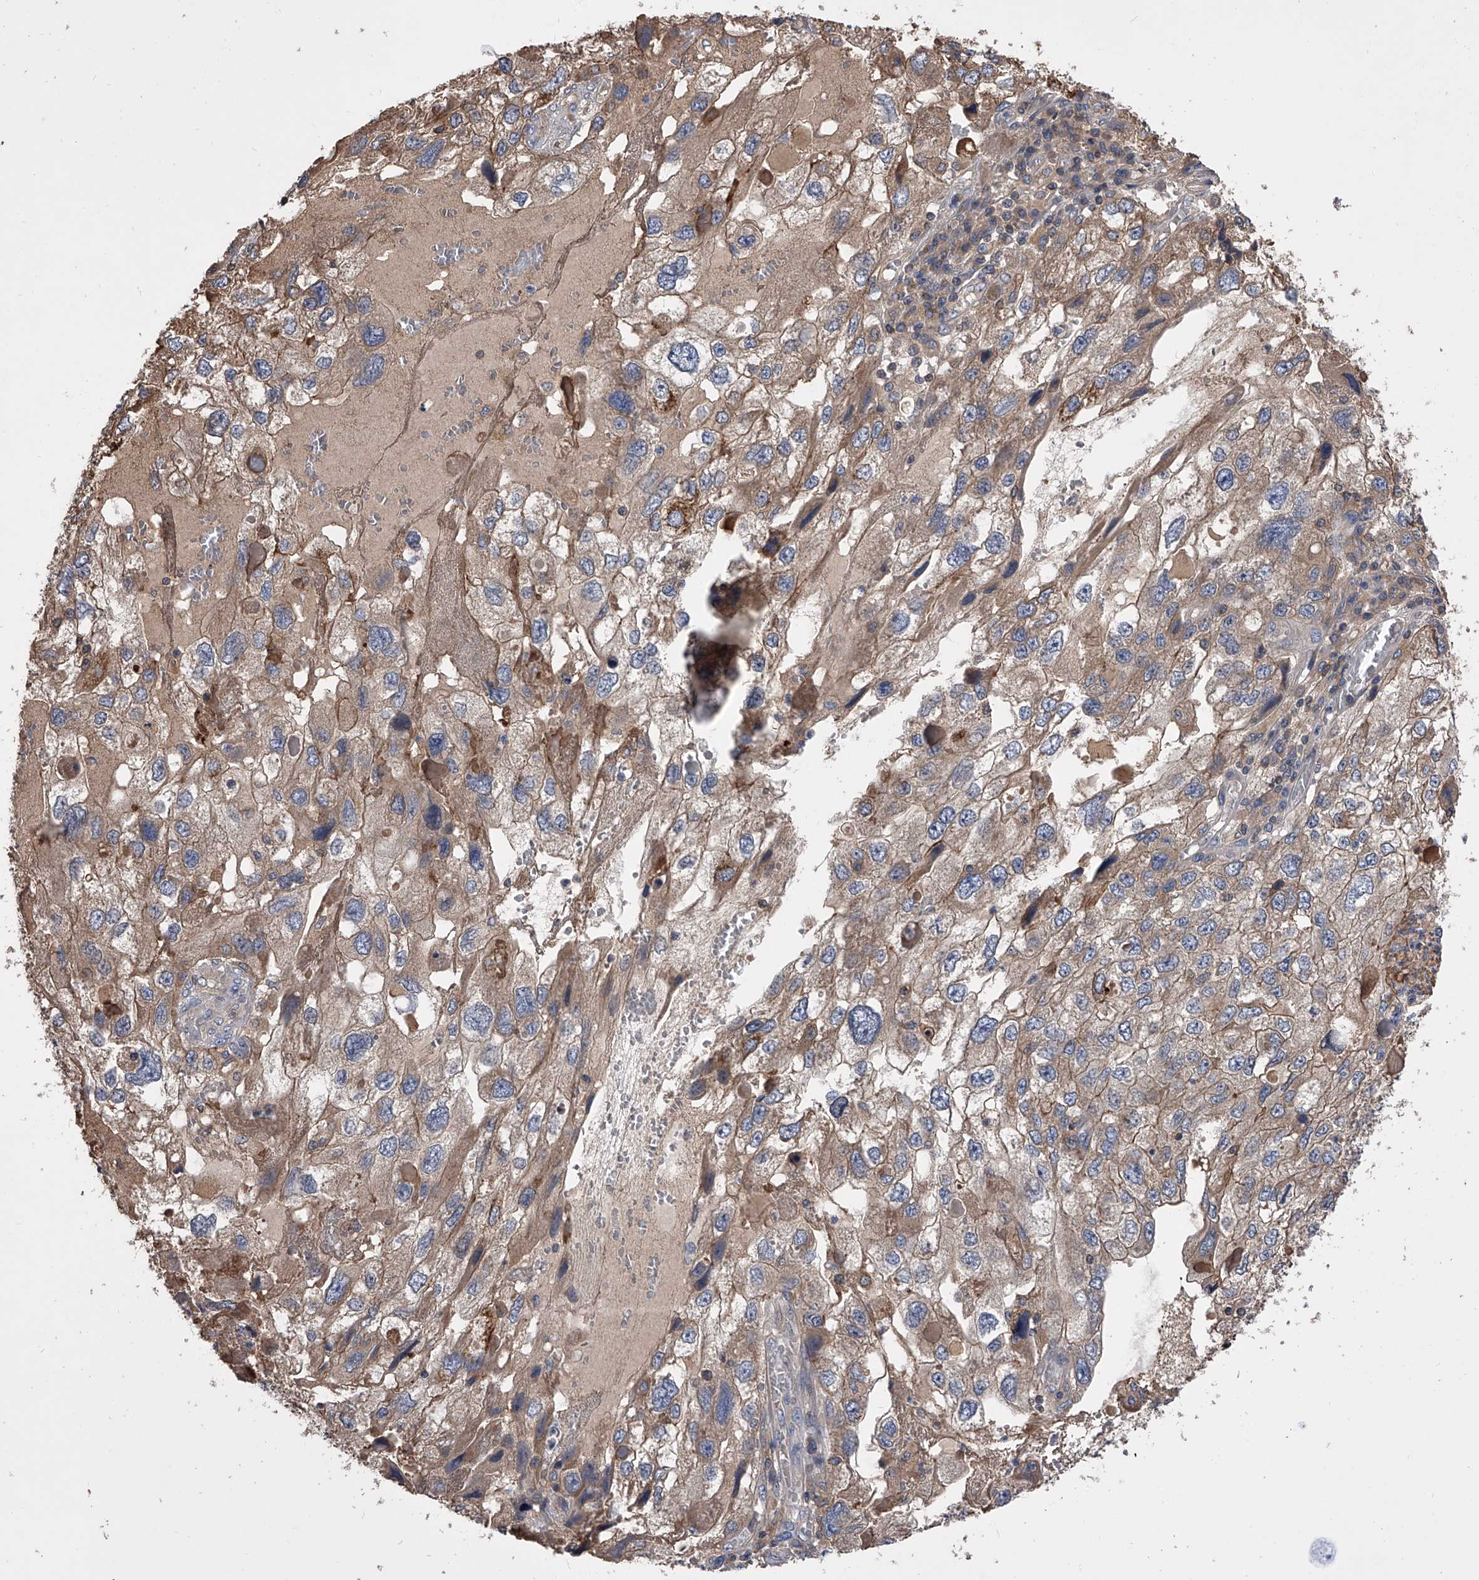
{"staining": {"intensity": "moderate", "quantity": ">75%", "location": "cytoplasmic/membranous"}, "tissue": "endometrial cancer", "cell_type": "Tumor cells", "image_type": "cancer", "snomed": [{"axis": "morphology", "description": "Adenocarcinoma, NOS"}, {"axis": "topography", "description": "Endometrium"}], "caption": "The immunohistochemical stain shows moderate cytoplasmic/membranous staining in tumor cells of endometrial cancer tissue.", "gene": "CUL7", "patient": {"sex": "female", "age": 49}}